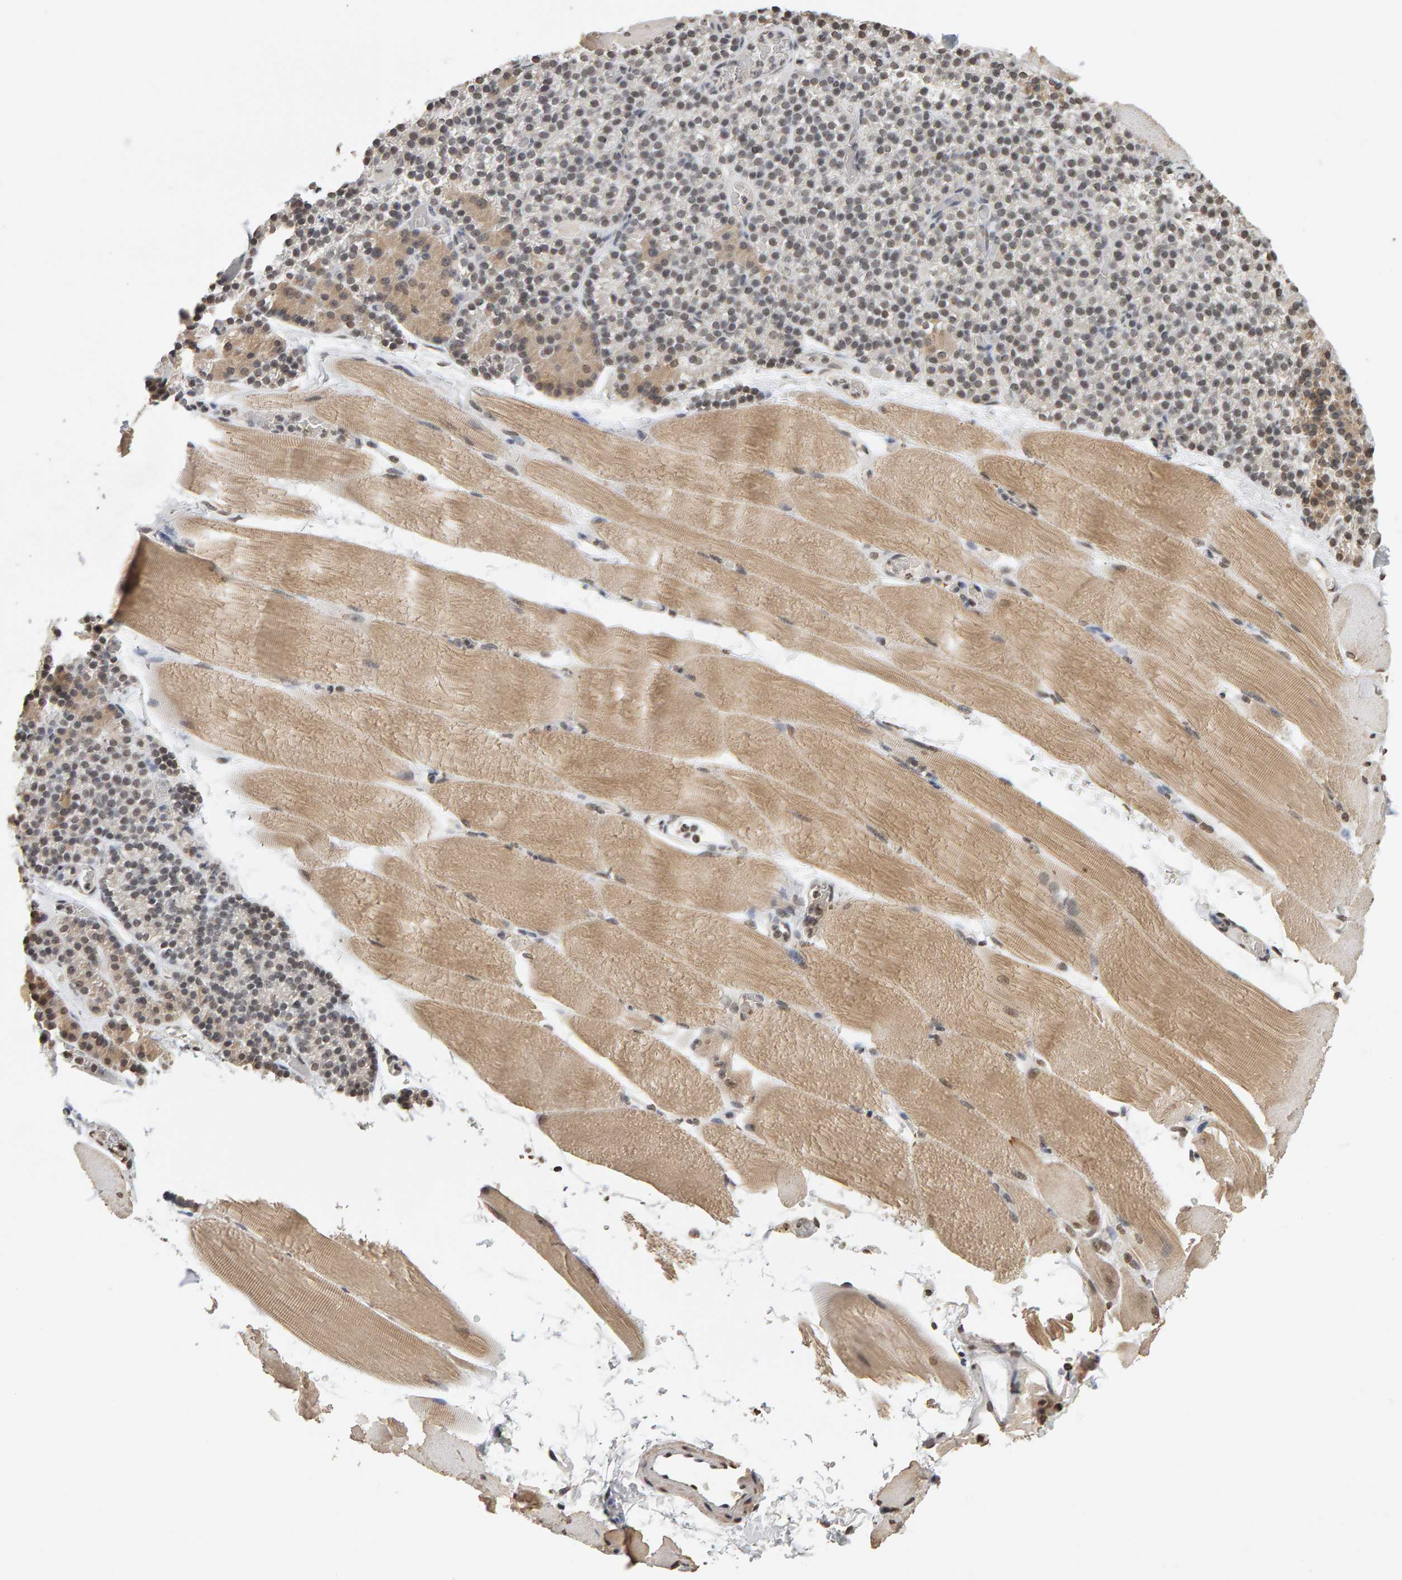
{"staining": {"intensity": "moderate", "quantity": "25%-75%", "location": "cytoplasmic/membranous,nuclear"}, "tissue": "skeletal muscle", "cell_type": "Myocytes", "image_type": "normal", "snomed": [{"axis": "morphology", "description": "Normal tissue, NOS"}, {"axis": "topography", "description": "Skeletal muscle"}, {"axis": "topography", "description": "Parathyroid gland"}], "caption": "IHC of unremarkable human skeletal muscle shows medium levels of moderate cytoplasmic/membranous,nuclear staining in approximately 25%-75% of myocytes.", "gene": "AFF4", "patient": {"sex": "female", "age": 37}}